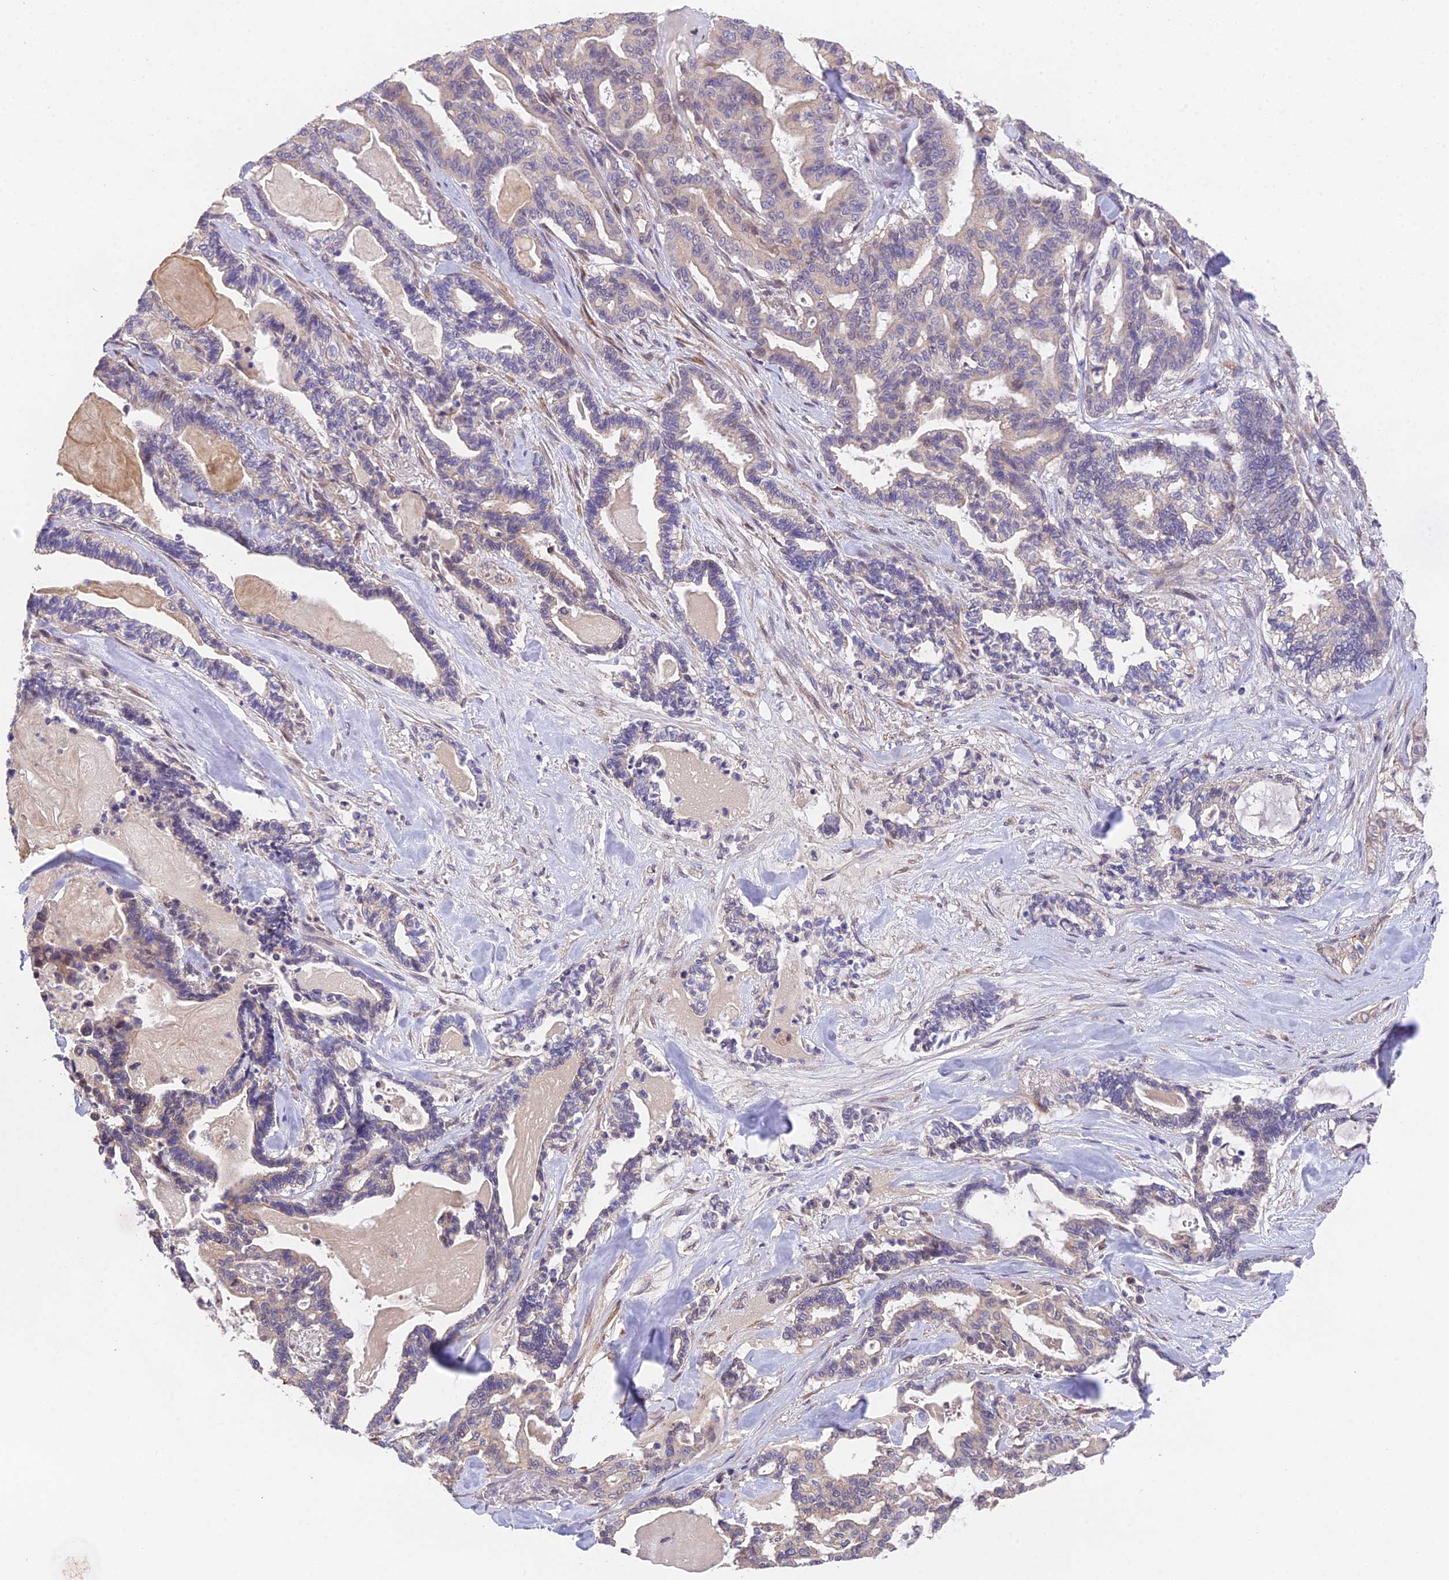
{"staining": {"intensity": "negative", "quantity": "none", "location": "none"}, "tissue": "pancreatic cancer", "cell_type": "Tumor cells", "image_type": "cancer", "snomed": [{"axis": "morphology", "description": "Adenocarcinoma, NOS"}, {"axis": "topography", "description": "Pancreas"}], "caption": "Pancreatic cancer (adenocarcinoma) stained for a protein using immunohistochemistry demonstrates no staining tumor cells.", "gene": "PUS10", "patient": {"sex": "male", "age": 63}}